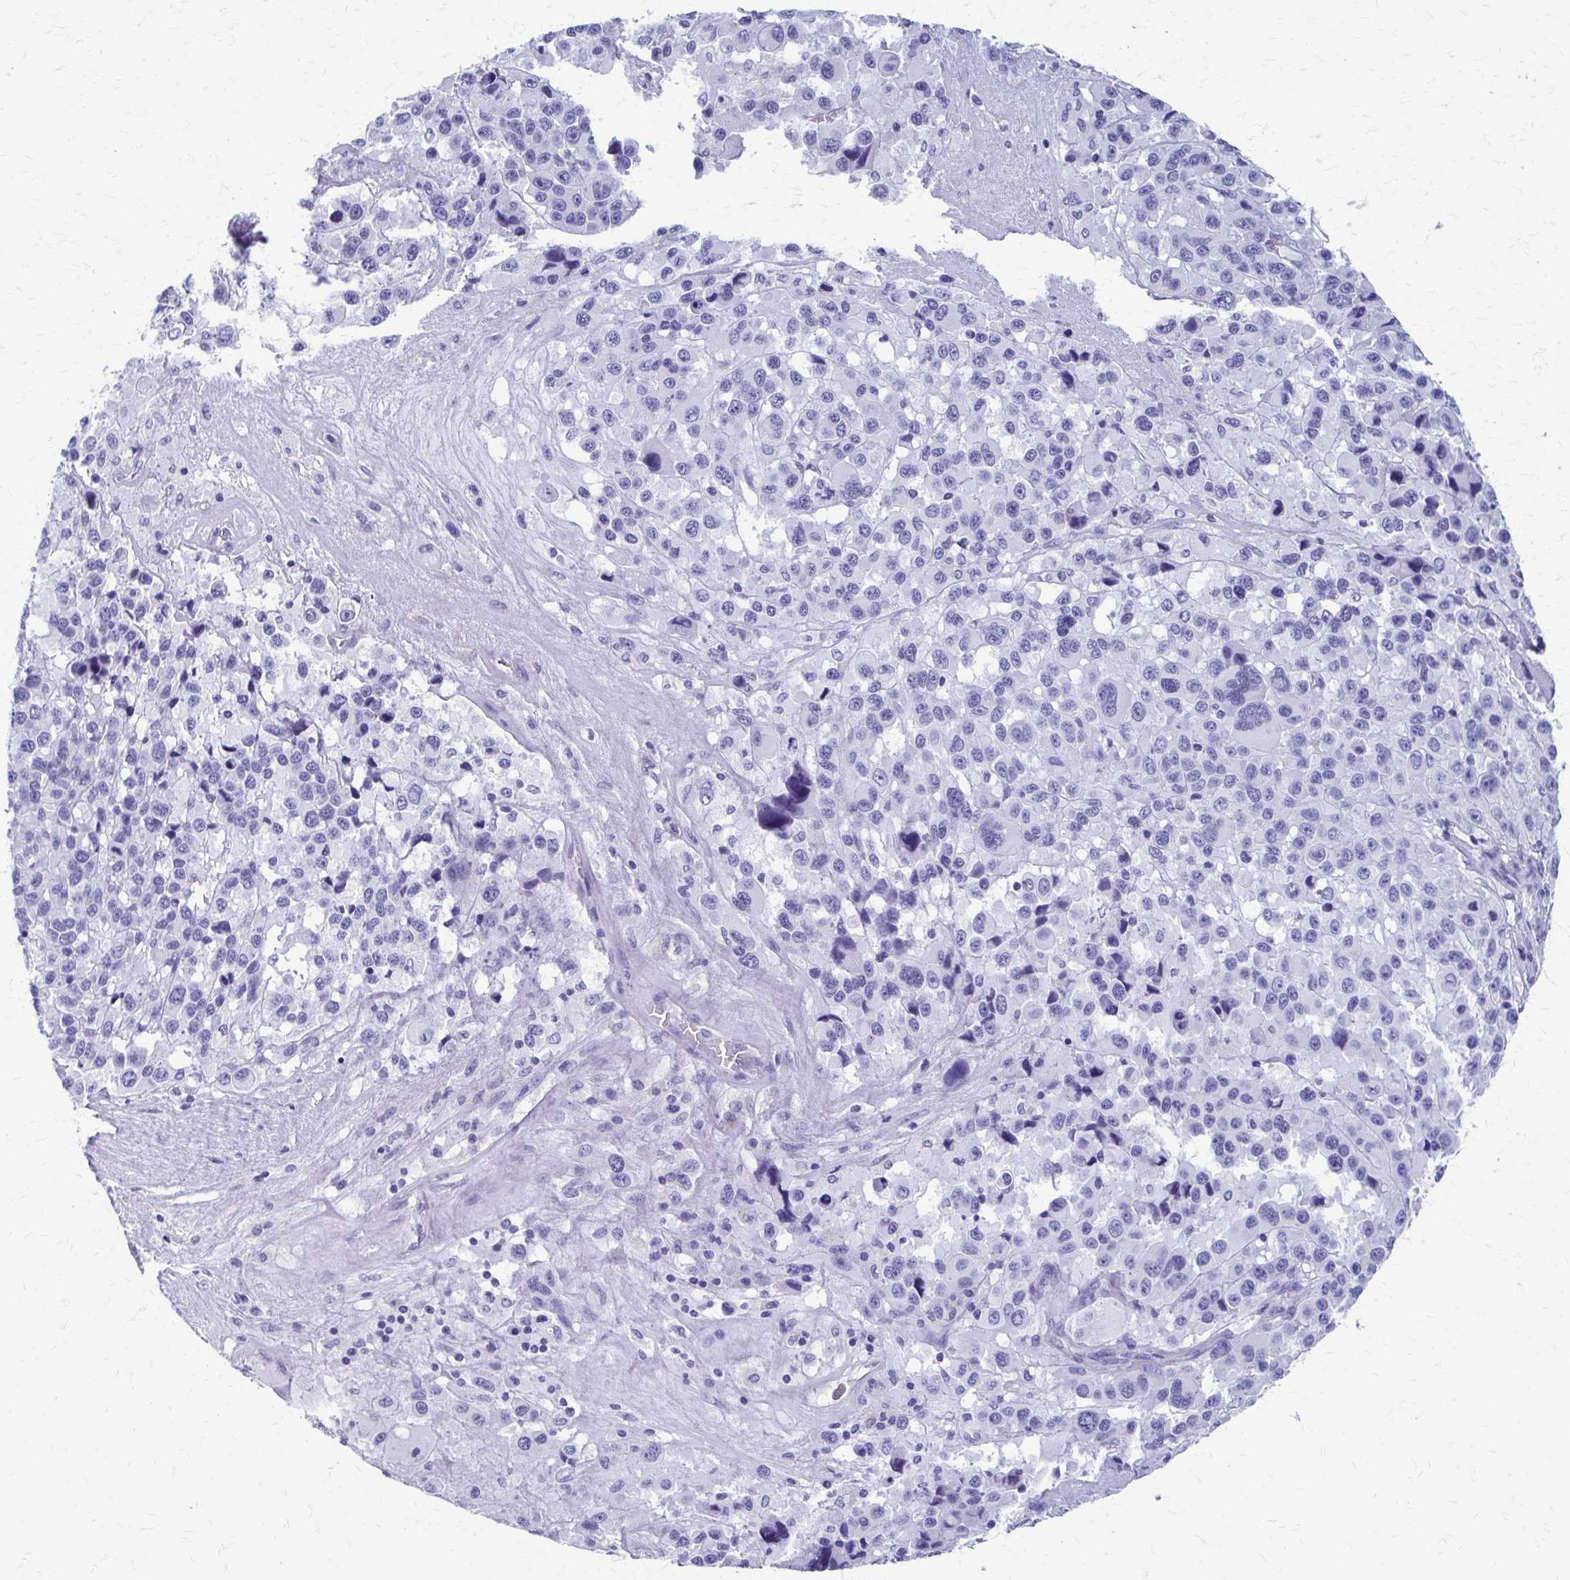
{"staining": {"intensity": "negative", "quantity": "none", "location": "none"}, "tissue": "melanoma", "cell_type": "Tumor cells", "image_type": "cancer", "snomed": [{"axis": "morphology", "description": "Malignant melanoma, Metastatic site"}, {"axis": "topography", "description": "Lymph node"}], "caption": "There is no significant positivity in tumor cells of melanoma.", "gene": "CELF5", "patient": {"sex": "female", "age": 65}}